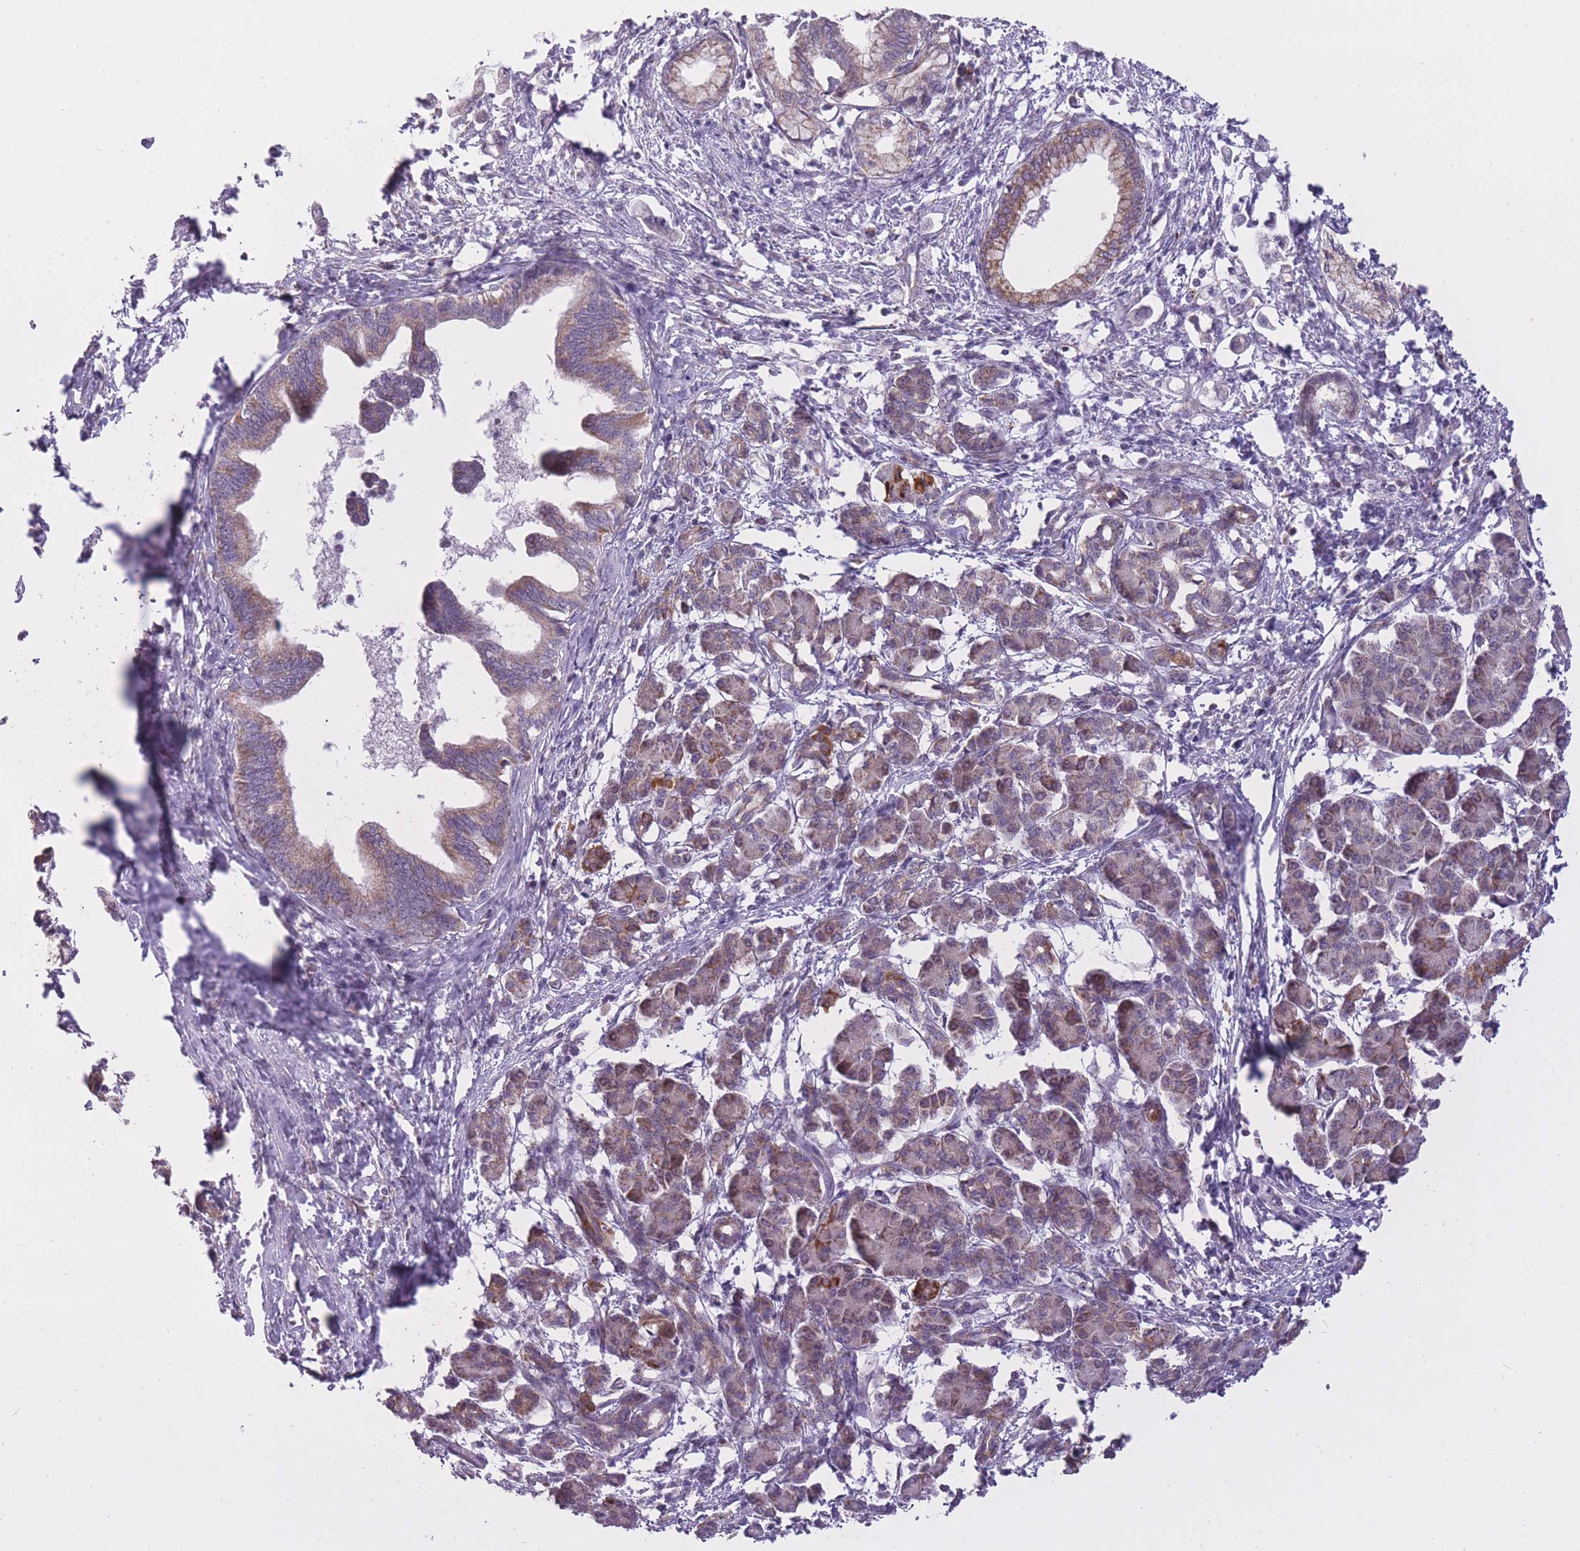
{"staining": {"intensity": "weak", "quantity": "25%-75%", "location": "cytoplasmic/membranous"}, "tissue": "pancreatic cancer", "cell_type": "Tumor cells", "image_type": "cancer", "snomed": [{"axis": "morphology", "description": "Adenocarcinoma, NOS"}, {"axis": "topography", "description": "Pancreas"}], "caption": "Immunohistochemistry image of neoplastic tissue: pancreatic adenocarcinoma stained using immunohistochemistry (IHC) displays low levels of weak protein expression localized specifically in the cytoplasmic/membranous of tumor cells, appearing as a cytoplasmic/membranous brown color.", "gene": "LIN7C", "patient": {"sex": "female", "age": 55}}